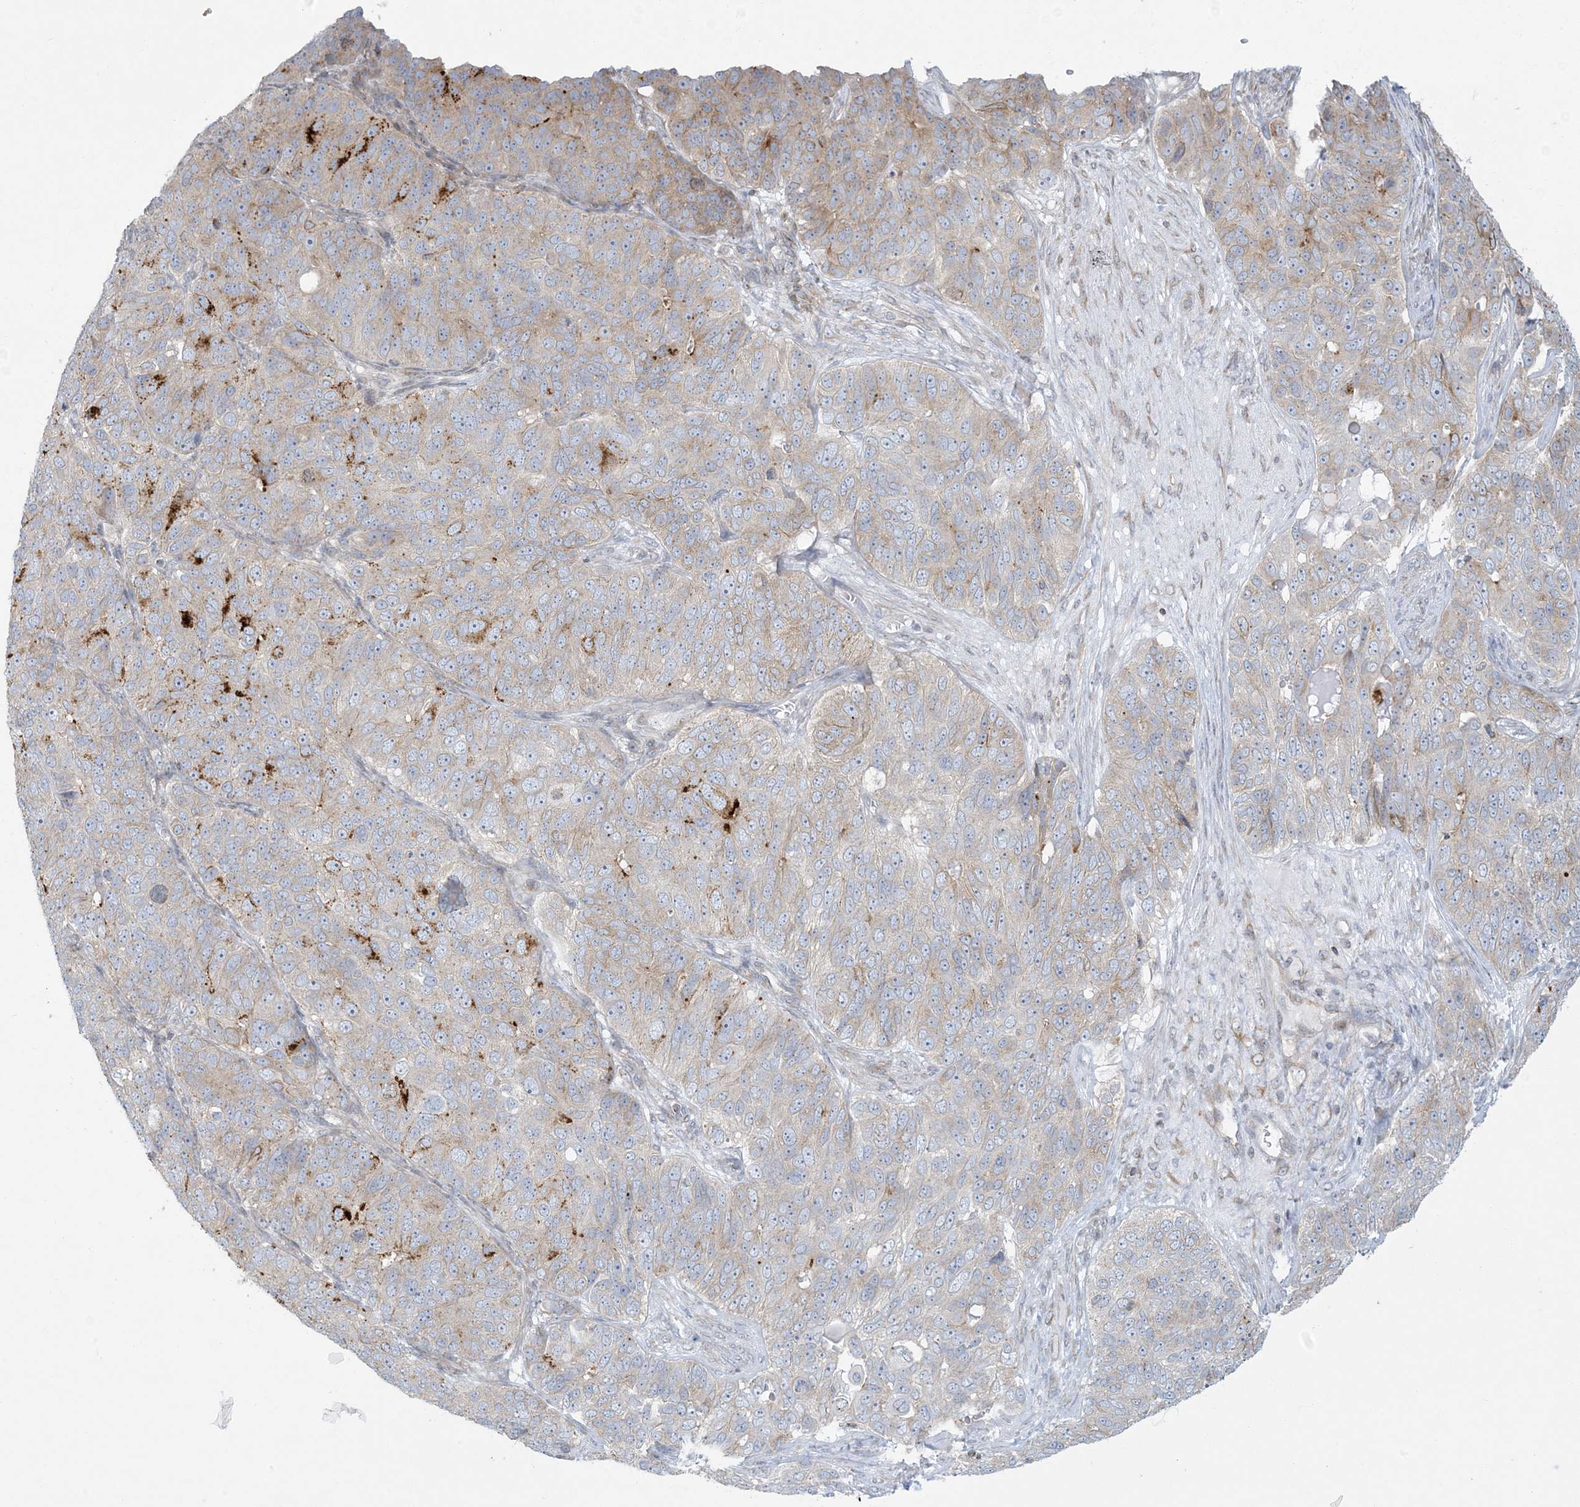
{"staining": {"intensity": "moderate", "quantity": "<25%", "location": "cytoplasmic/membranous"}, "tissue": "ovarian cancer", "cell_type": "Tumor cells", "image_type": "cancer", "snomed": [{"axis": "morphology", "description": "Carcinoma, endometroid"}, {"axis": "topography", "description": "Ovary"}], "caption": "There is low levels of moderate cytoplasmic/membranous staining in tumor cells of endometroid carcinoma (ovarian), as demonstrated by immunohistochemical staining (brown color).", "gene": "SLAMF9", "patient": {"sex": "female", "age": 51}}